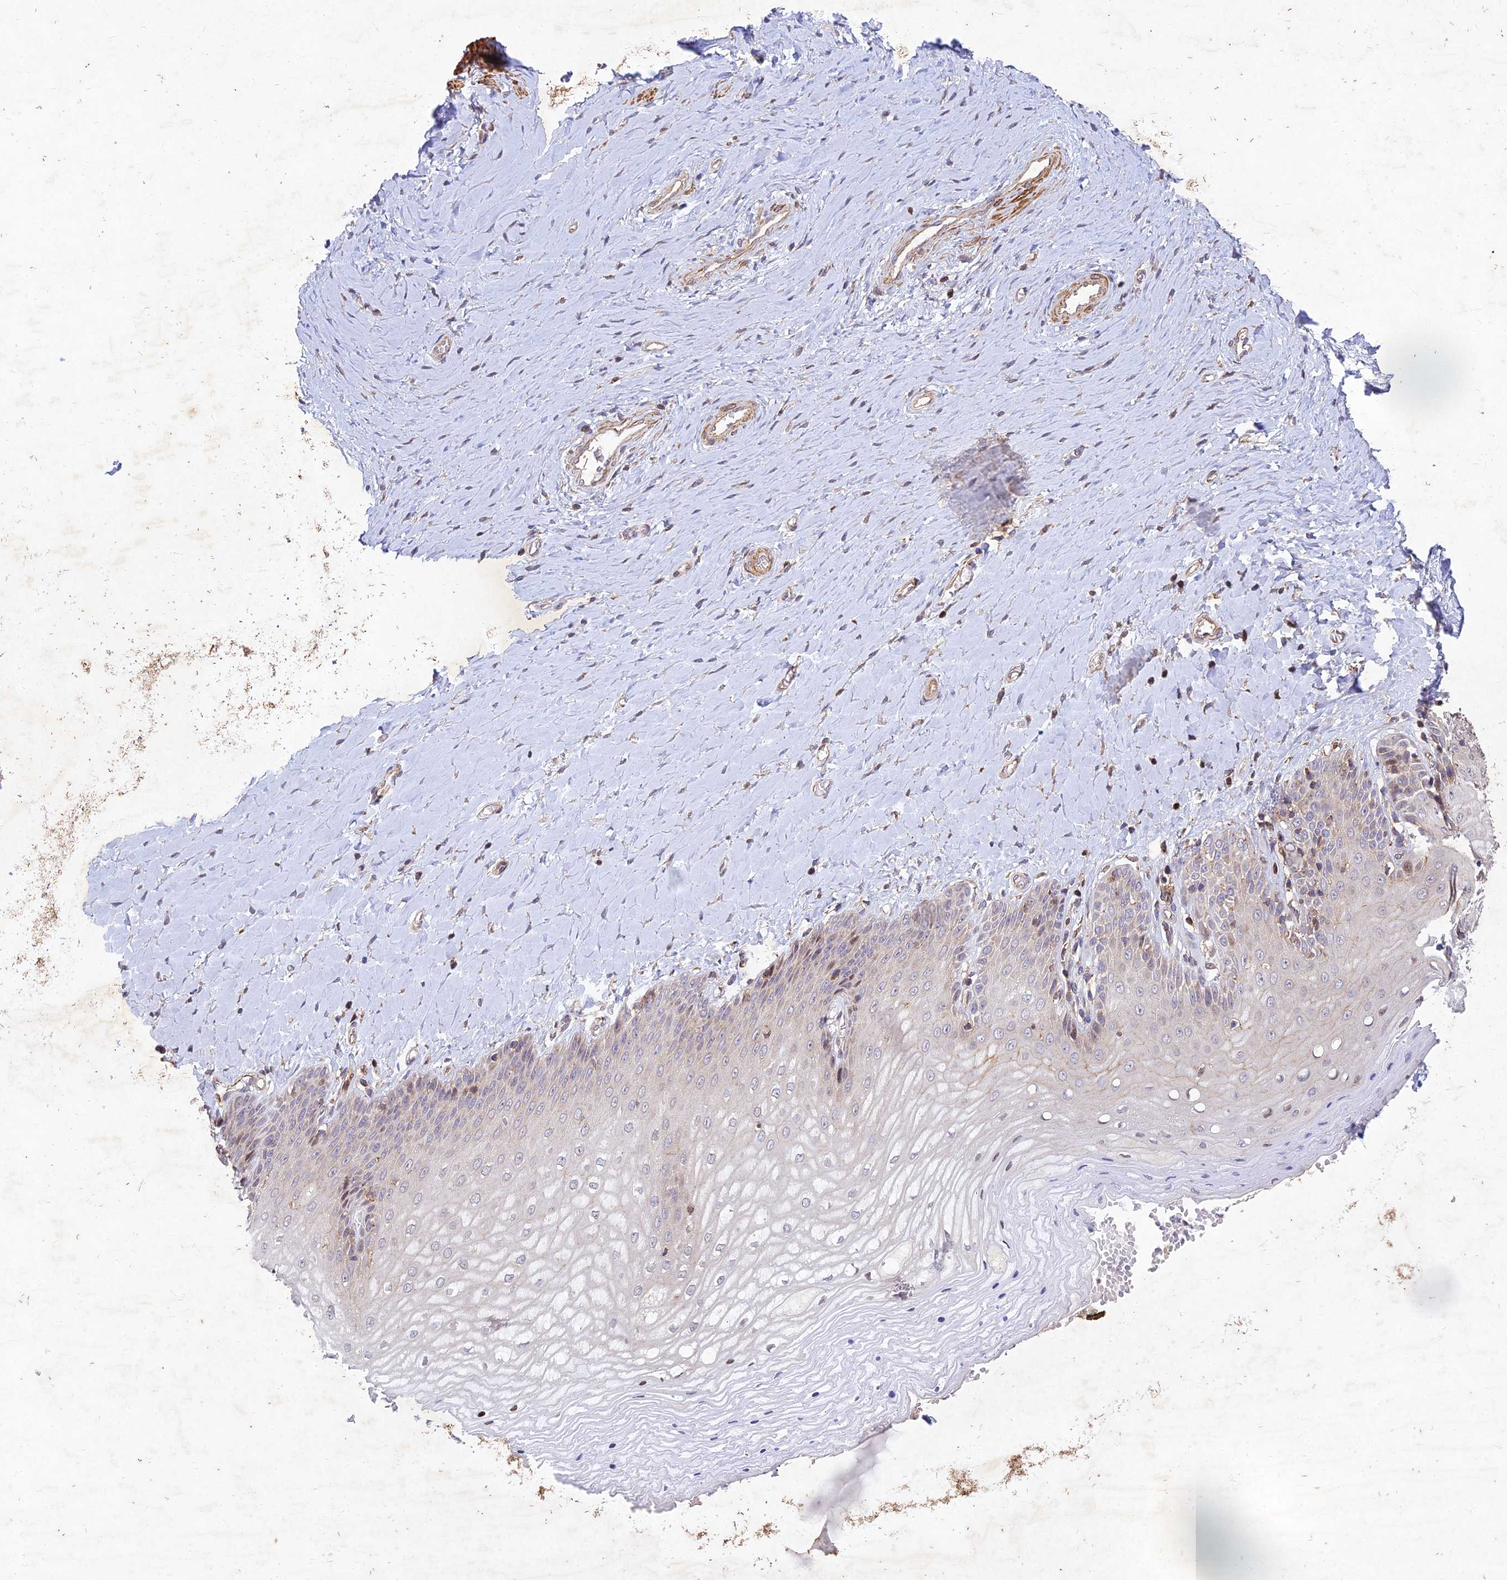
{"staining": {"intensity": "moderate", "quantity": "<25%", "location": "nuclear"}, "tissue": "vagina", "cell_type": "Squamous epithelial cells", "image_type": "normal", "snomed": [{"axis": "morphology", "description": "Normal tissue, NOS"}, {"axis": "topography", "description": "Vagina"}], "caption": "Immunohistochemical staining of unremarkable human vagina reveals <25% levels of moderate nuclear protein expression in about <25% of squamous epithelial cells.", "gene": "RELCH", "patient": {"sex": "female", "age": 65}}